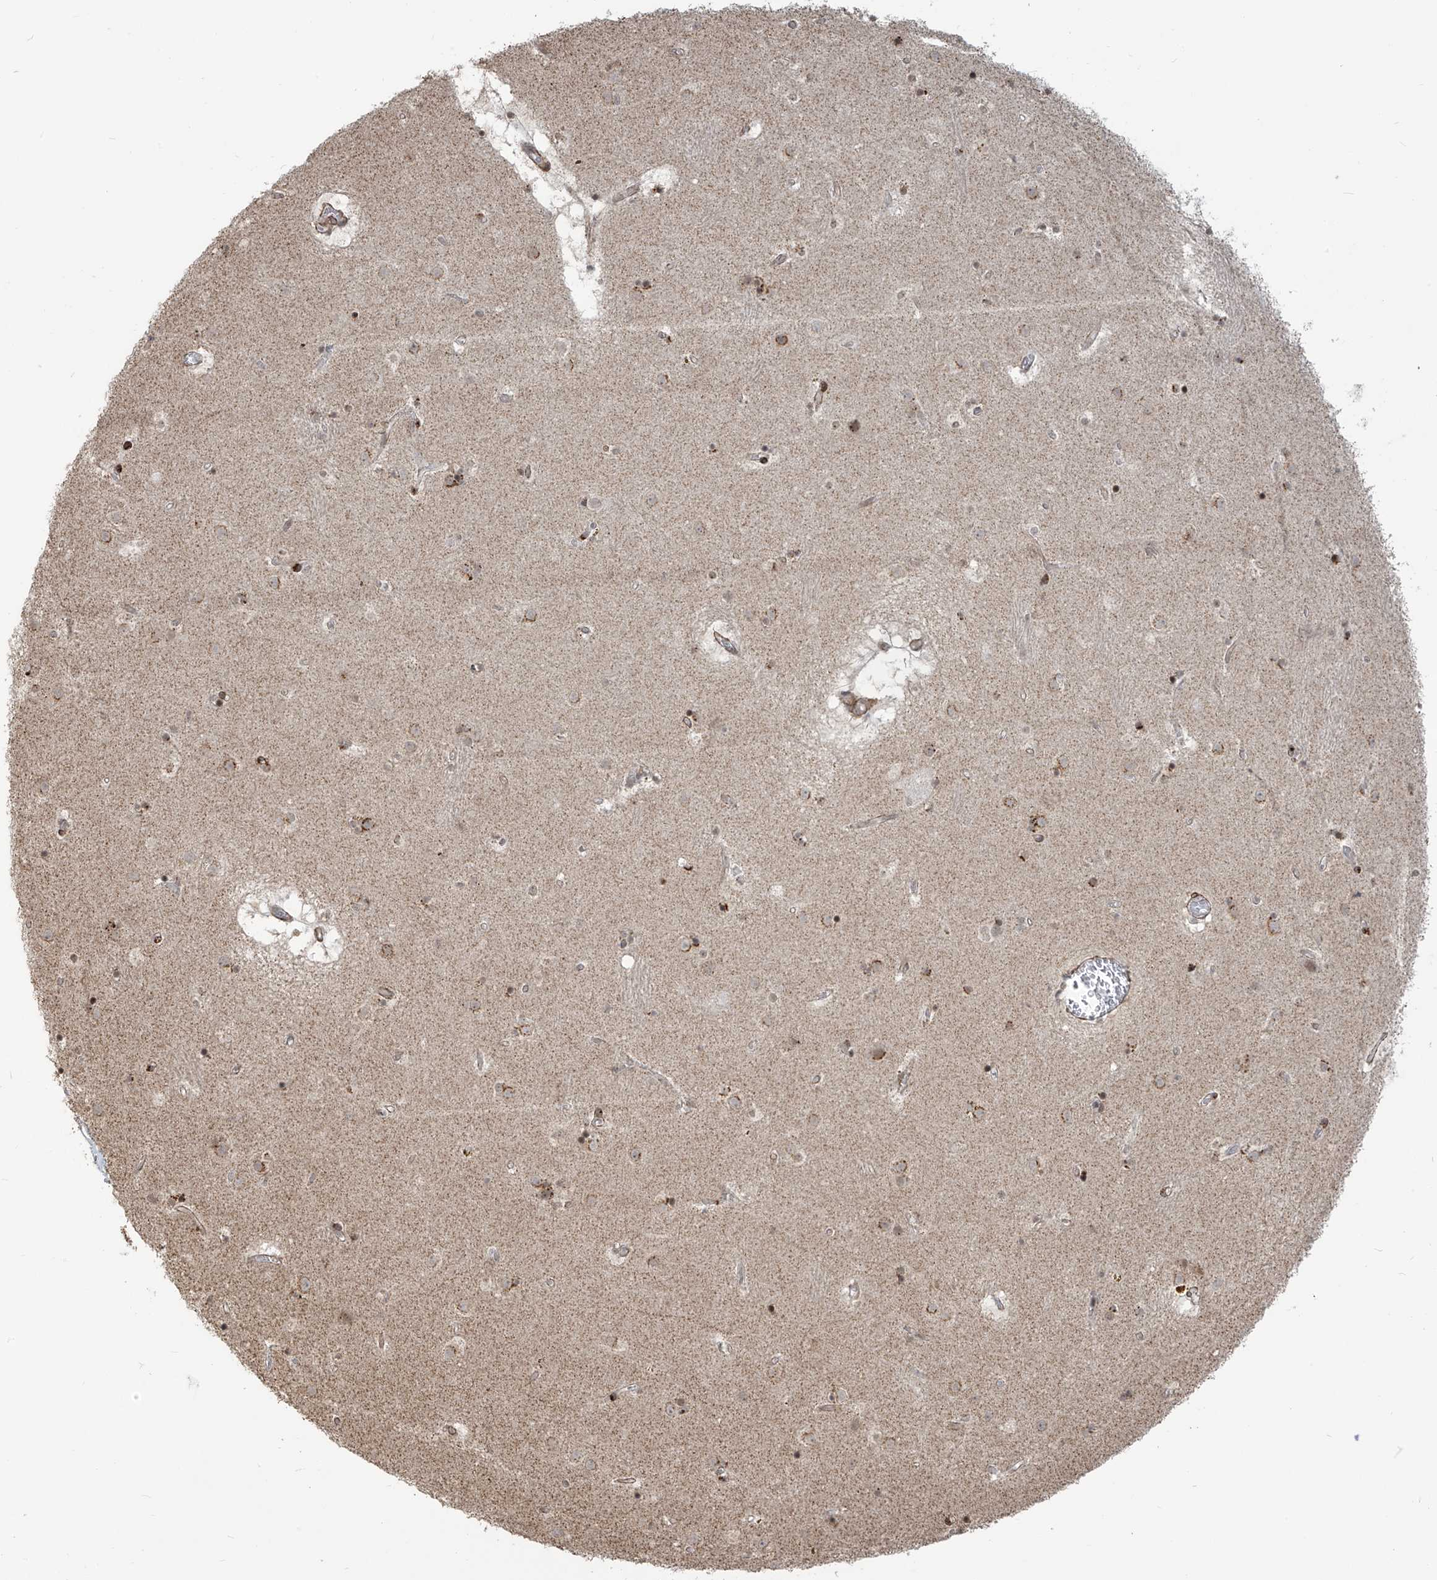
{"staining": {"intensity": "moderate", "quantity": "<25%", "location": "nuclear"}, "tissue": "caudate", "cell_type": "Glial cells", "image_type": "normal", "snomed": [{"axis": "morphology", "description": "Normal tissue, NOS"}, {"axis": "topography", "description": "Lateral ventricle wall"}], "caption": "Immunohistochemistry (DAB) staining of unremarkable caudate demonstrates moderate nuclear protein expression in approximately <25% of glial cells. Nuclei are stained in blue.", "gene": "METAP1D", "patient": {"sex": "male", "age": 70}}